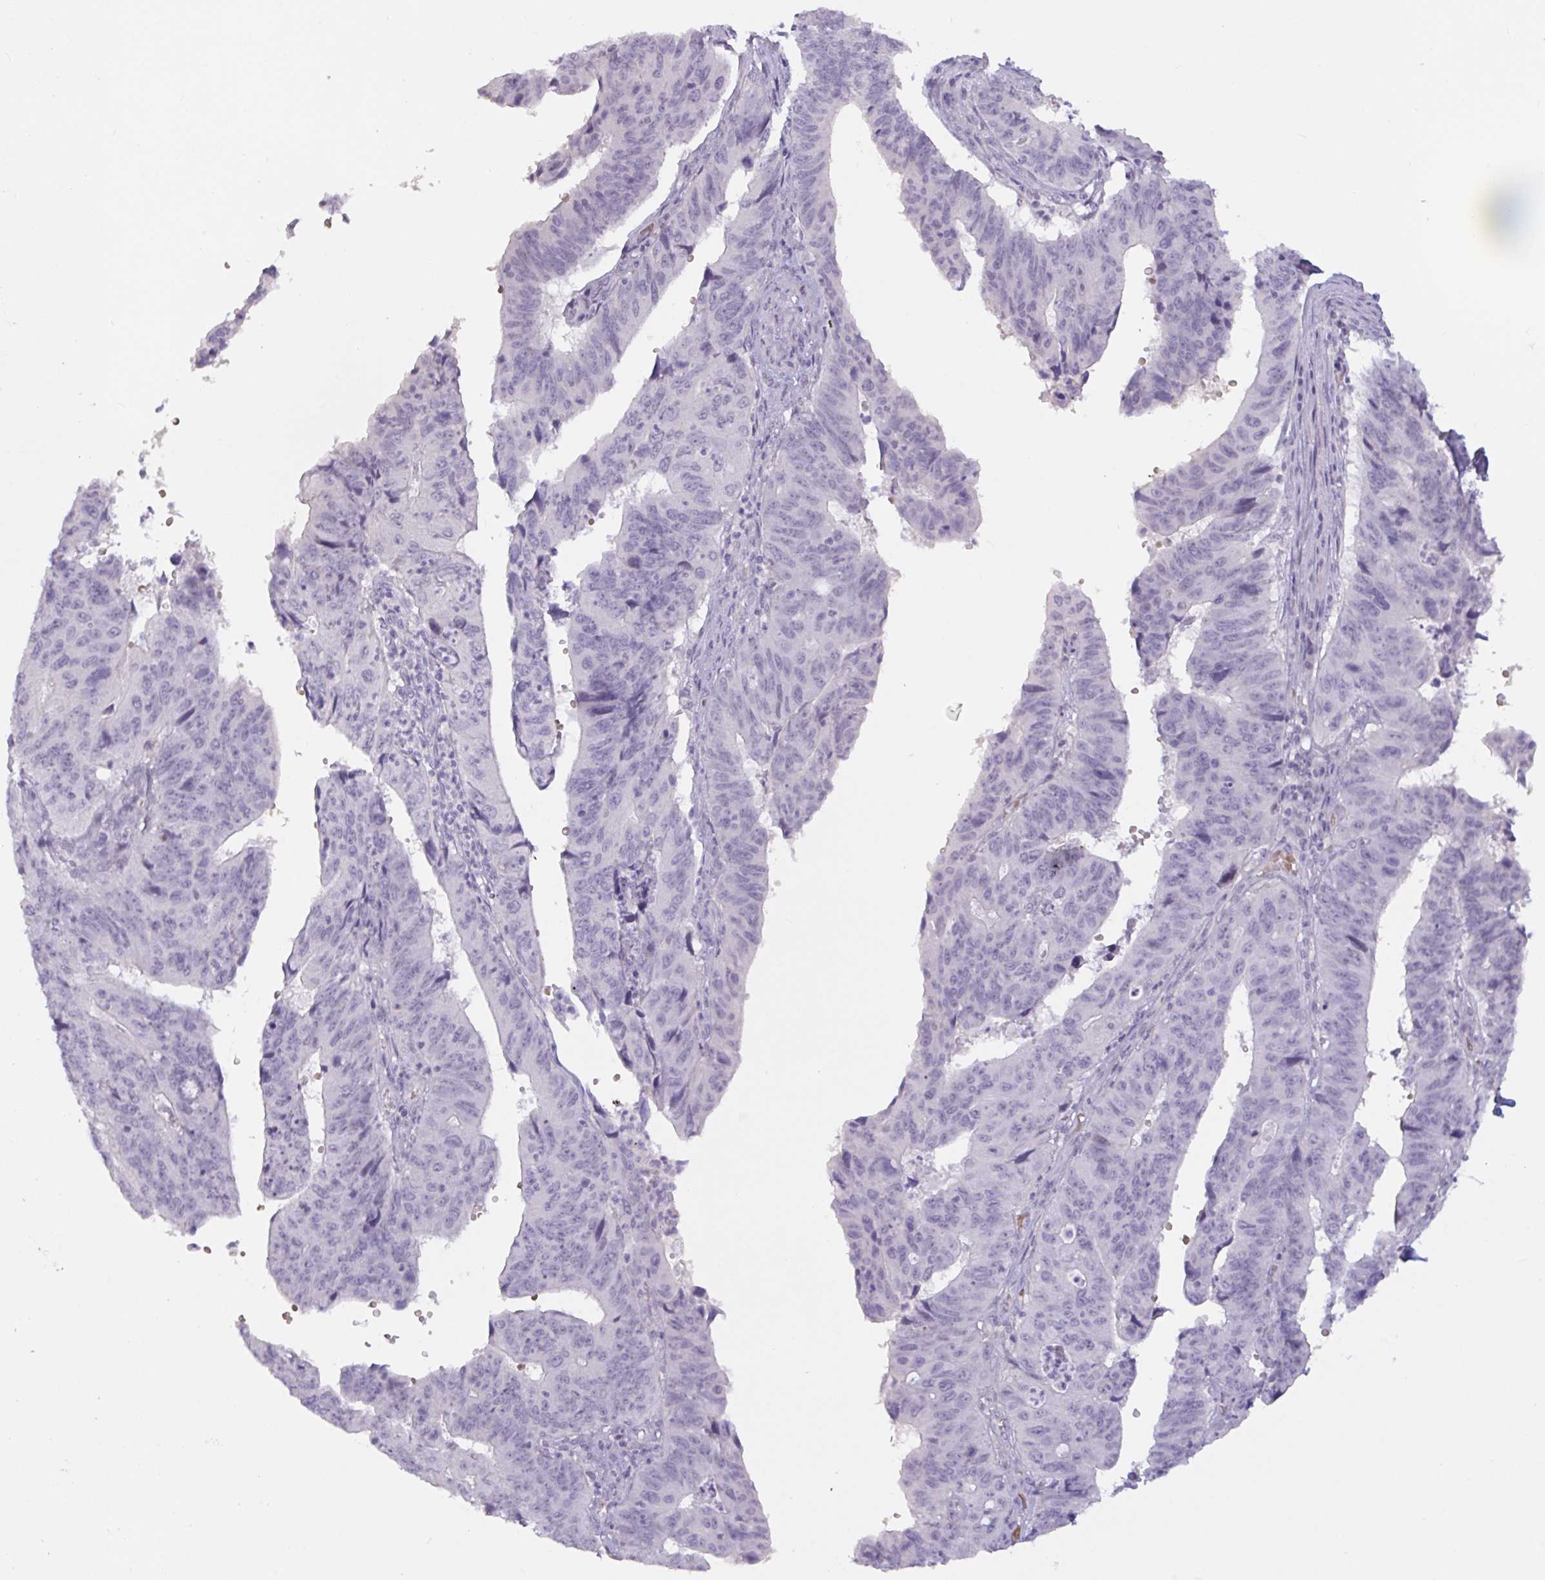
{"staining": {"intensity": "negative", "quantity": "none", "location": "none"}, "tissue": "stomach cancer", "cell_type": "Tumor cells", "image_type": "cancer", "snomed": [{"axis": "morphology", "description": "Adenocarcinoma, NOS"}, {"axis": "topography", "description": "Stomach"}], "caption": "There is no significant expression in tumor cells of stomach cancer (adenocarcinoma).", "gene": "RFPL4B", "patient": {"sex": "male", "age": 59}}